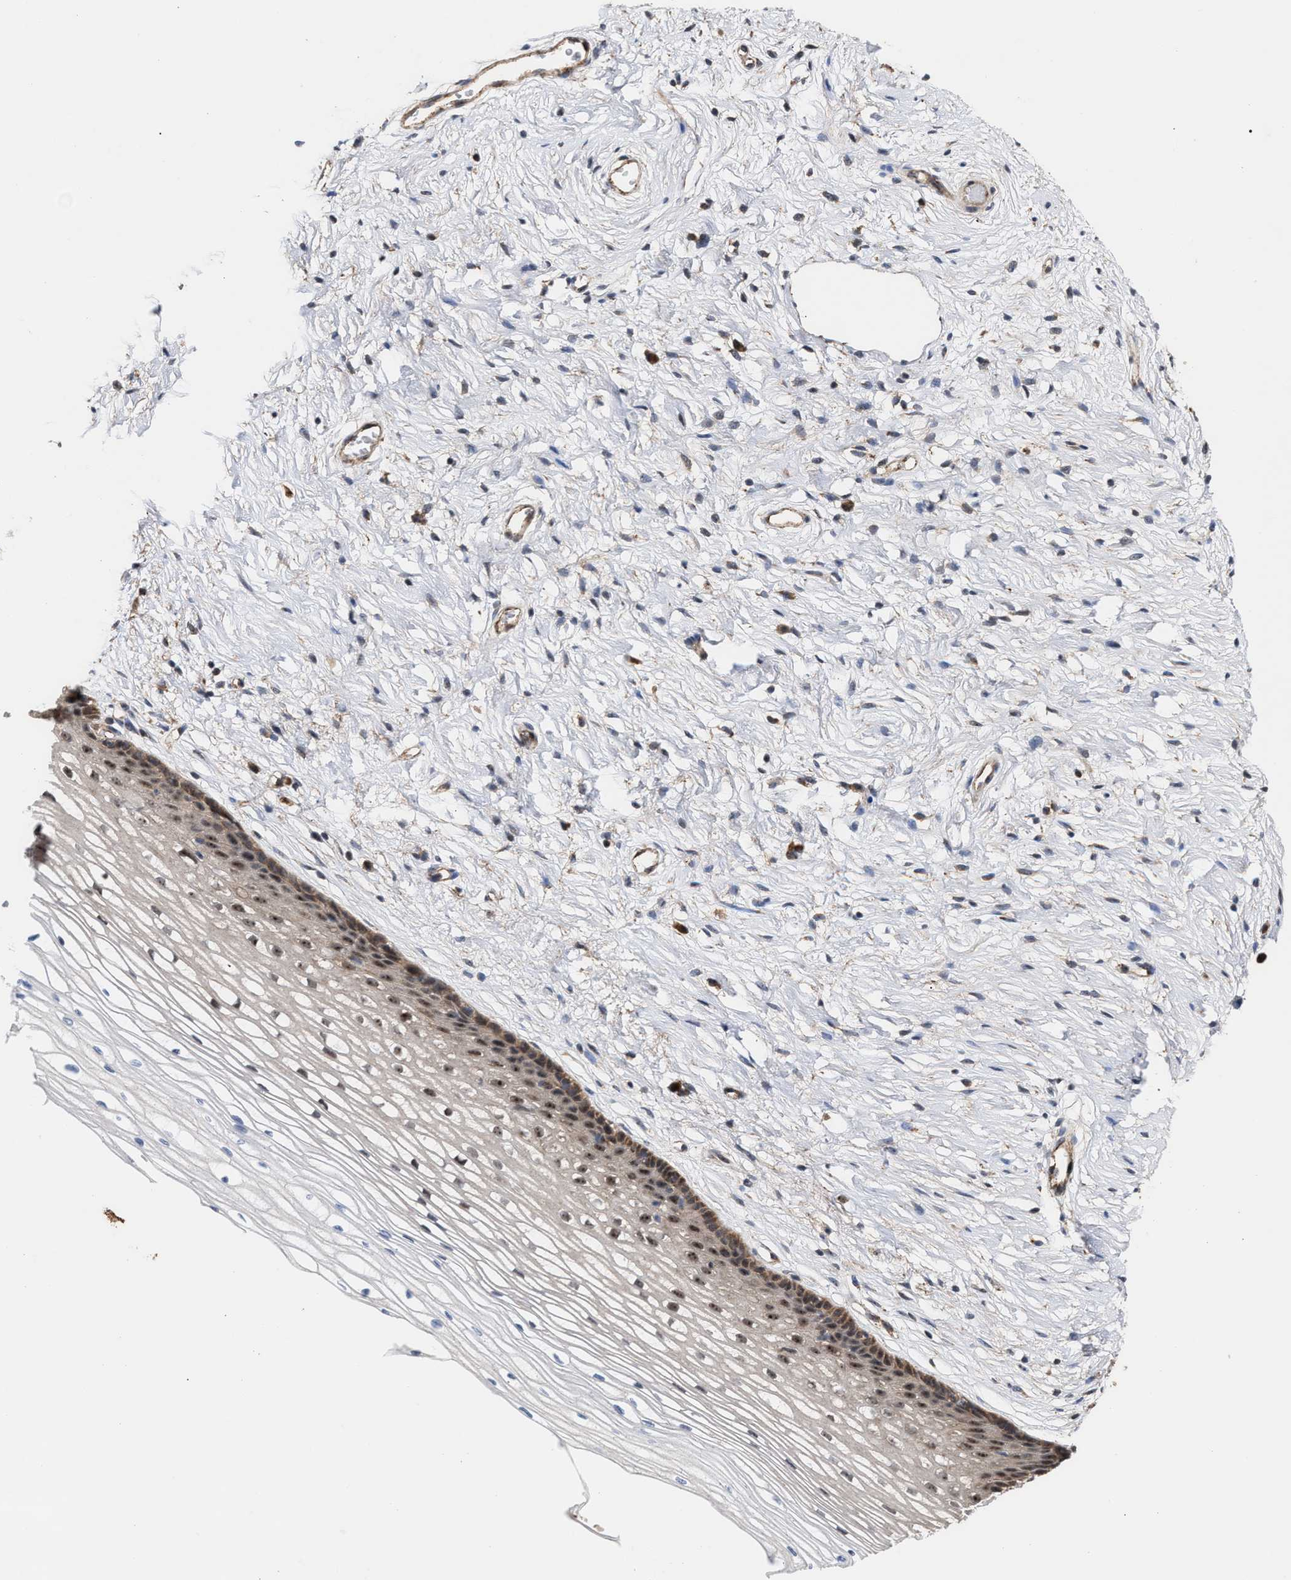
{"staining": {"intensity": "moderate", "quantity": ">75%", "location": "cytoplasmic/membranous"}, "tissue": "cervix", "cell_type": "Glandular cells", "image_type": "normal", "snomed": [{"axis": "morphology", "description": "Normal tissue, NOS"}, {"axis": "topography", "description": "Cervix"}], "caption": "Glandular cells show medium levels of moderate cytoplasmic/membranous staining in about >75% of cells in unremarkable human cervix.", "gene": "EXOSC2", "patient": {"sex": "female", "age": 77}}